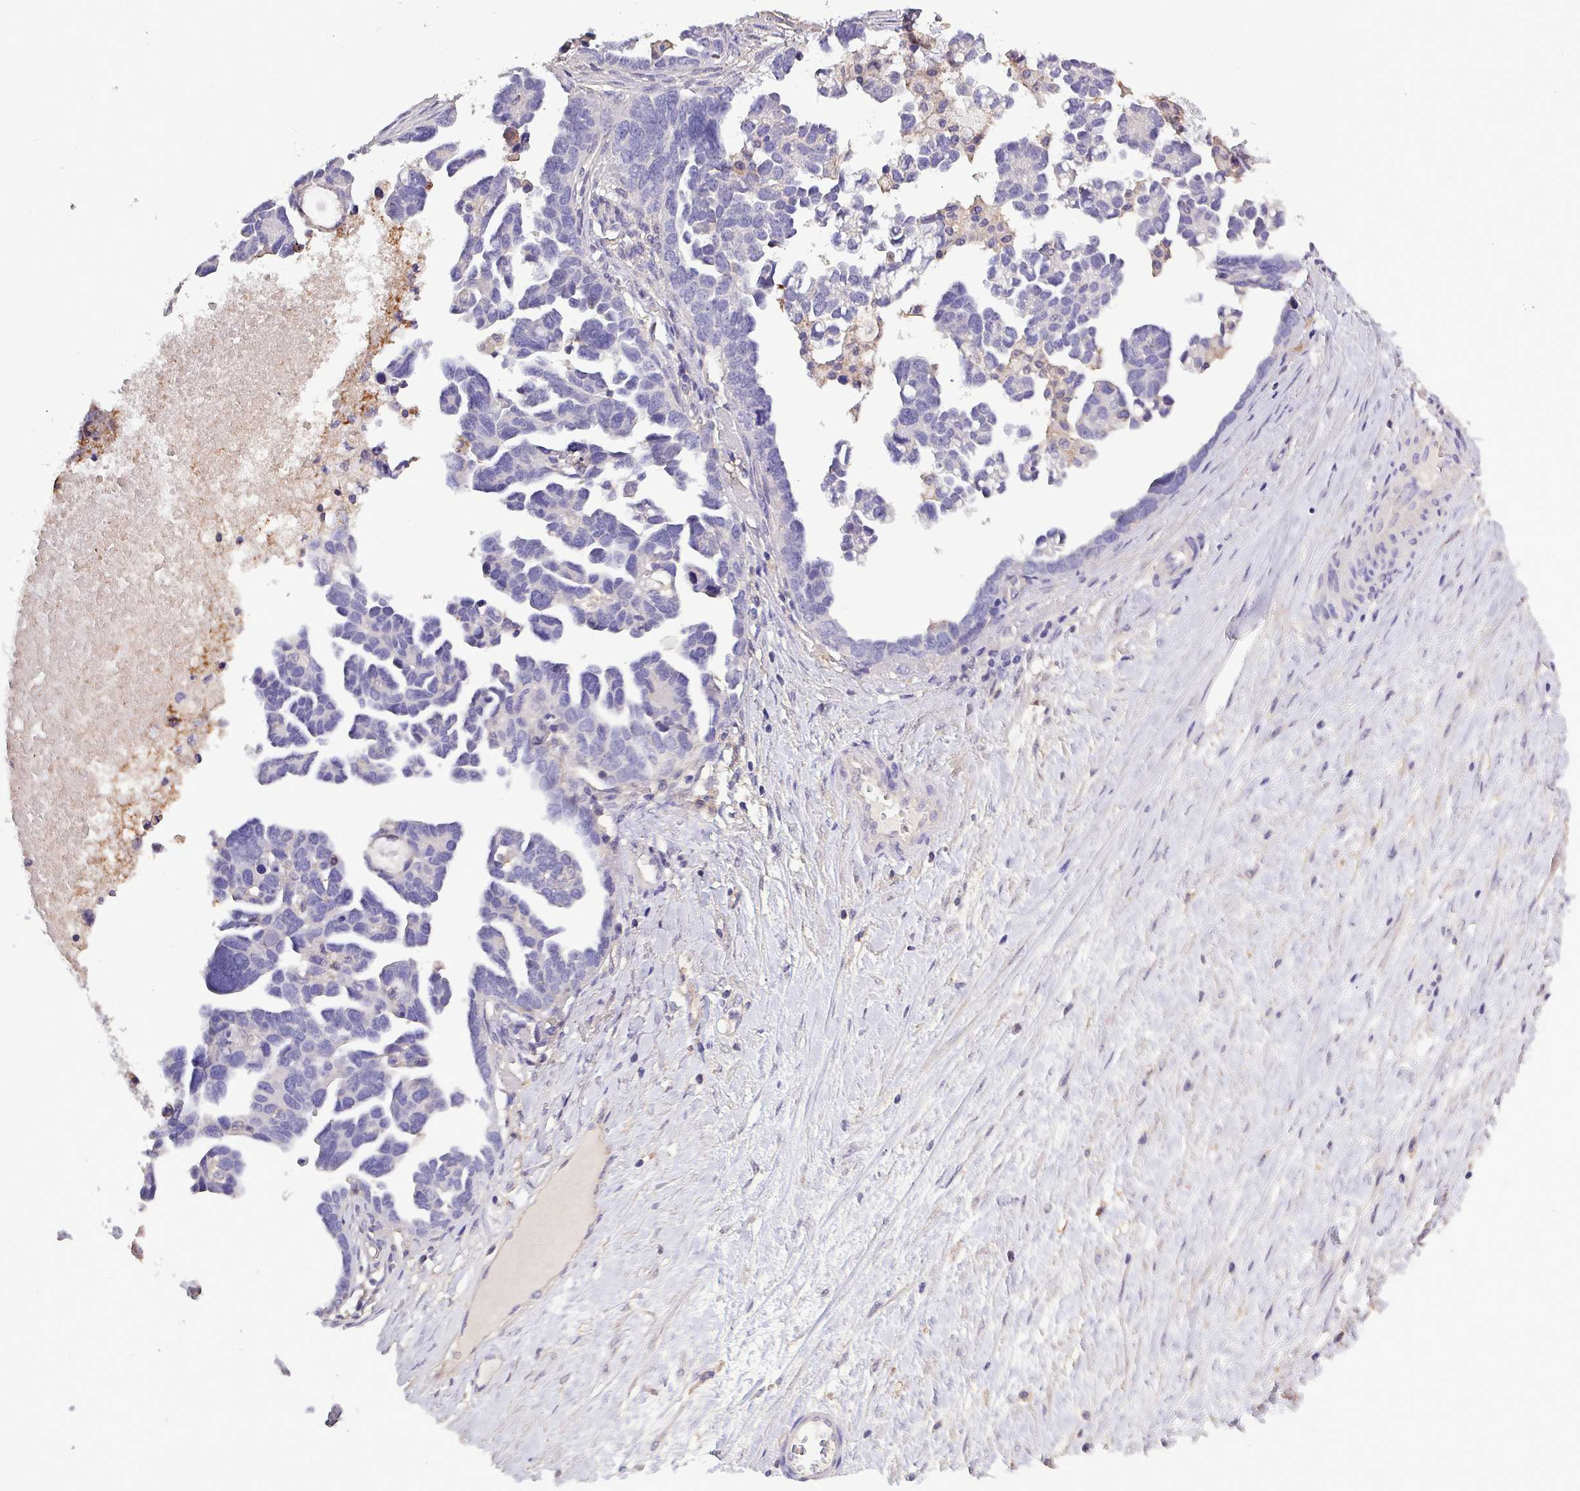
{"staining": {"intensity": "negative", "quantity": "none", "location": "none"}, "tissue": "ovarian cancer", "cell_type": "Tumor cells", "image_type": "cancer", "snomed": [{"axis": "morphology", "description": "Cystadenocarcinoma, serous, NOS"}, {"axis": "topography", "description": "Ovary"}], "caption": "An immunohistochemistry photomicrograph of ovarian serous cystadenocarcinoma is shown. There is no staining in tumor cells of ovarian serous cystadenocarcinoma.", "gene": "HTRA4", "patient": {"sex": "female", "age": 54}}